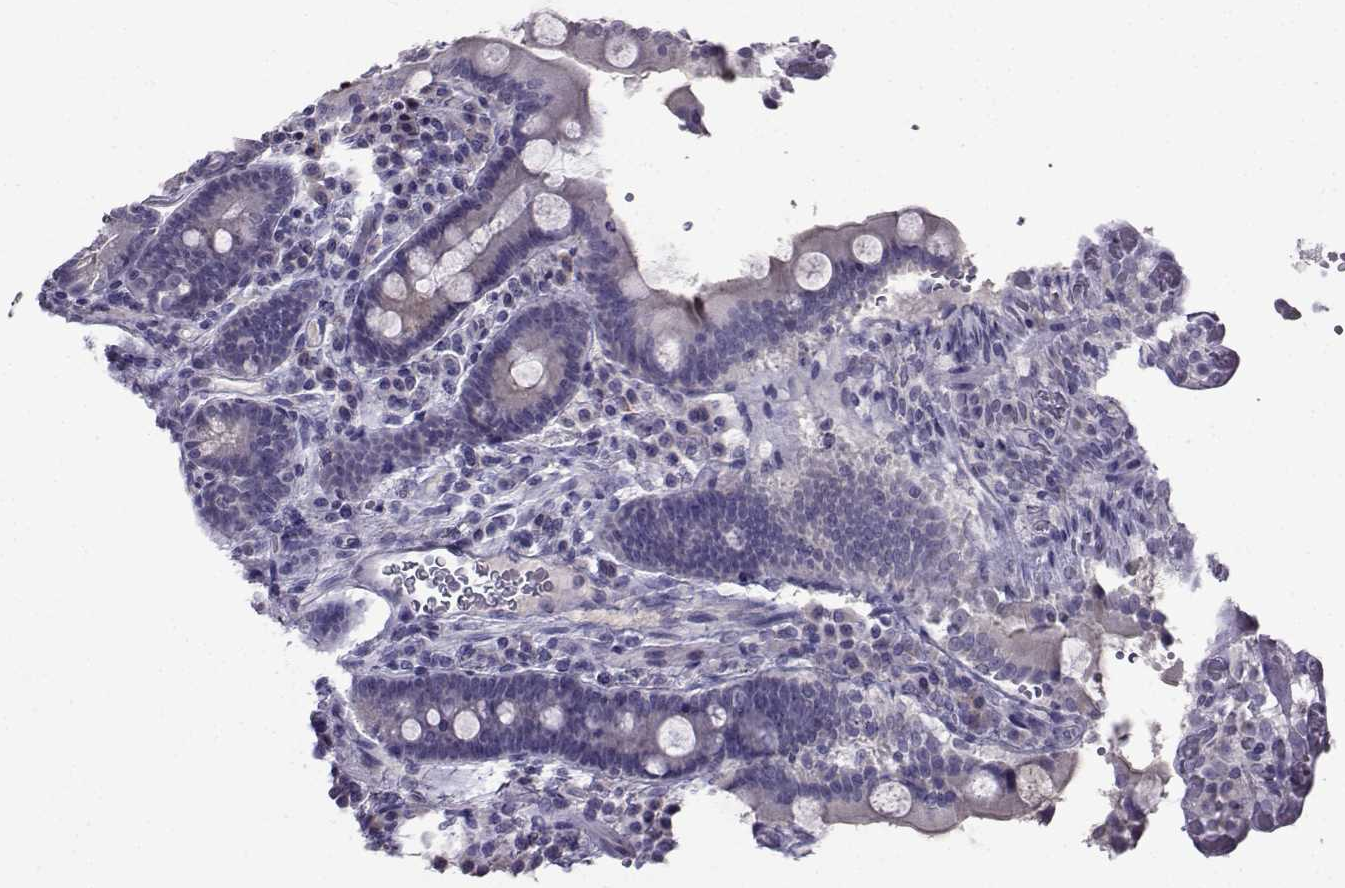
{"staining": {"intensity": "negative", "quantity": "none", "location": "none"}, "tissue": "duodenum", "cell_type": "Glandular cells", "image_type": "normal", "snomed": [{"axis": "morphology", "description": "Normal tissue, NOS"}, {"axis": "topography", "description": "Duodenum"}], "caption": "Photomicrograph shows no protein staining in glandular cells of unremarkable duodenum. Brightfield microscopy of immunohistochemistry stained with DAB (brown) and hematoxylin (blue), captured at high magnification.", "gene": "CRYBB1", "patient": {"sex": "female", "age": 62}}